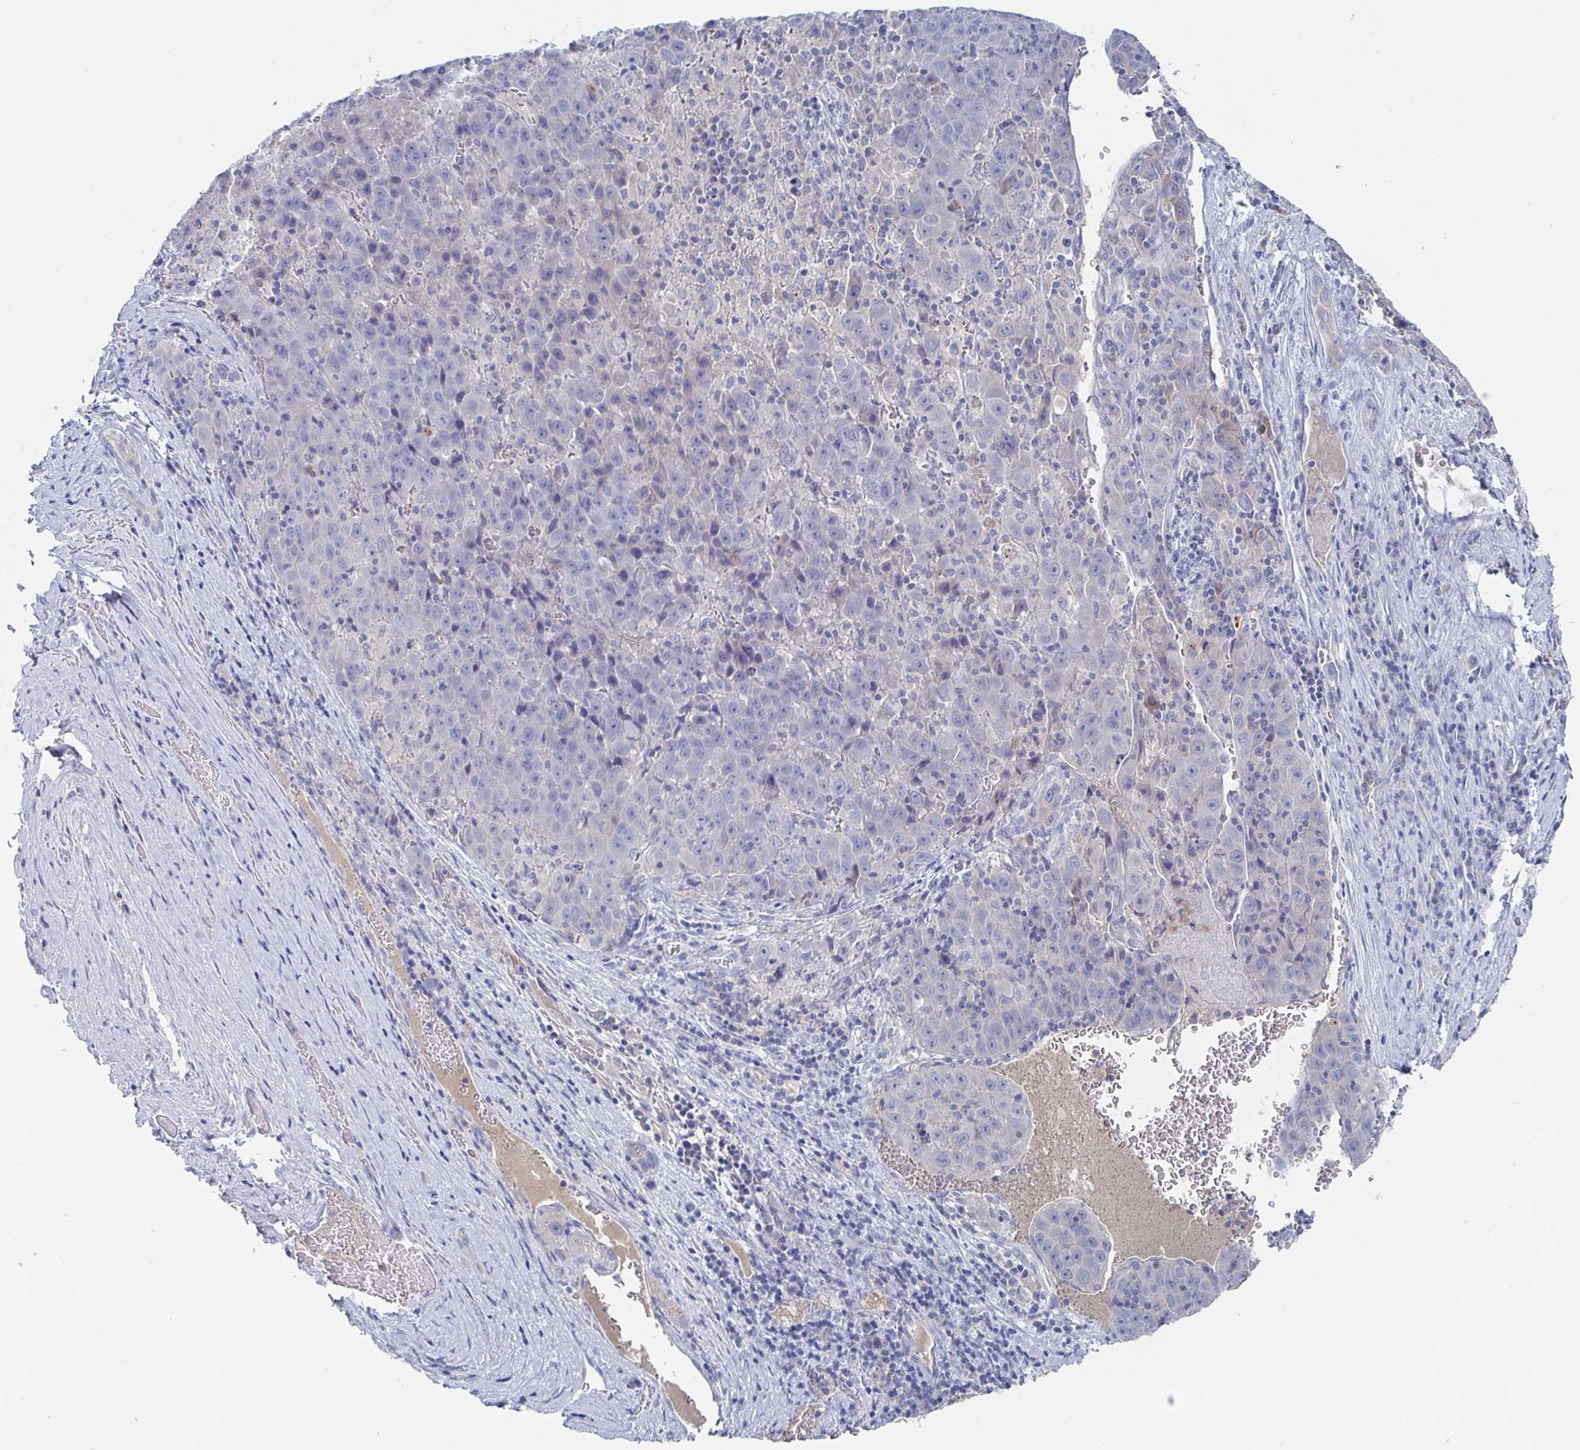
{"staining": {"intensity": "negative", "quantity": "none", "location": "none"}, "tissue": "liver cancer", "cell_type": "Tumor cells", "image_type": "cancer", "snomed": [{"axis": "morphology", "description": "Carcinoma, Hepatocellular, NOS"}, {"axis": "topography", "description": "Liver"}], "caption": "Immunohistochemistry image of neoplastic tissue: human liver cancer stained with DAB (3,3'-diaminobenzidine) shows no significant protein expression in tumor cells.", "gene": "GPR148", "patient": {"sex": "female", "age": 53}}